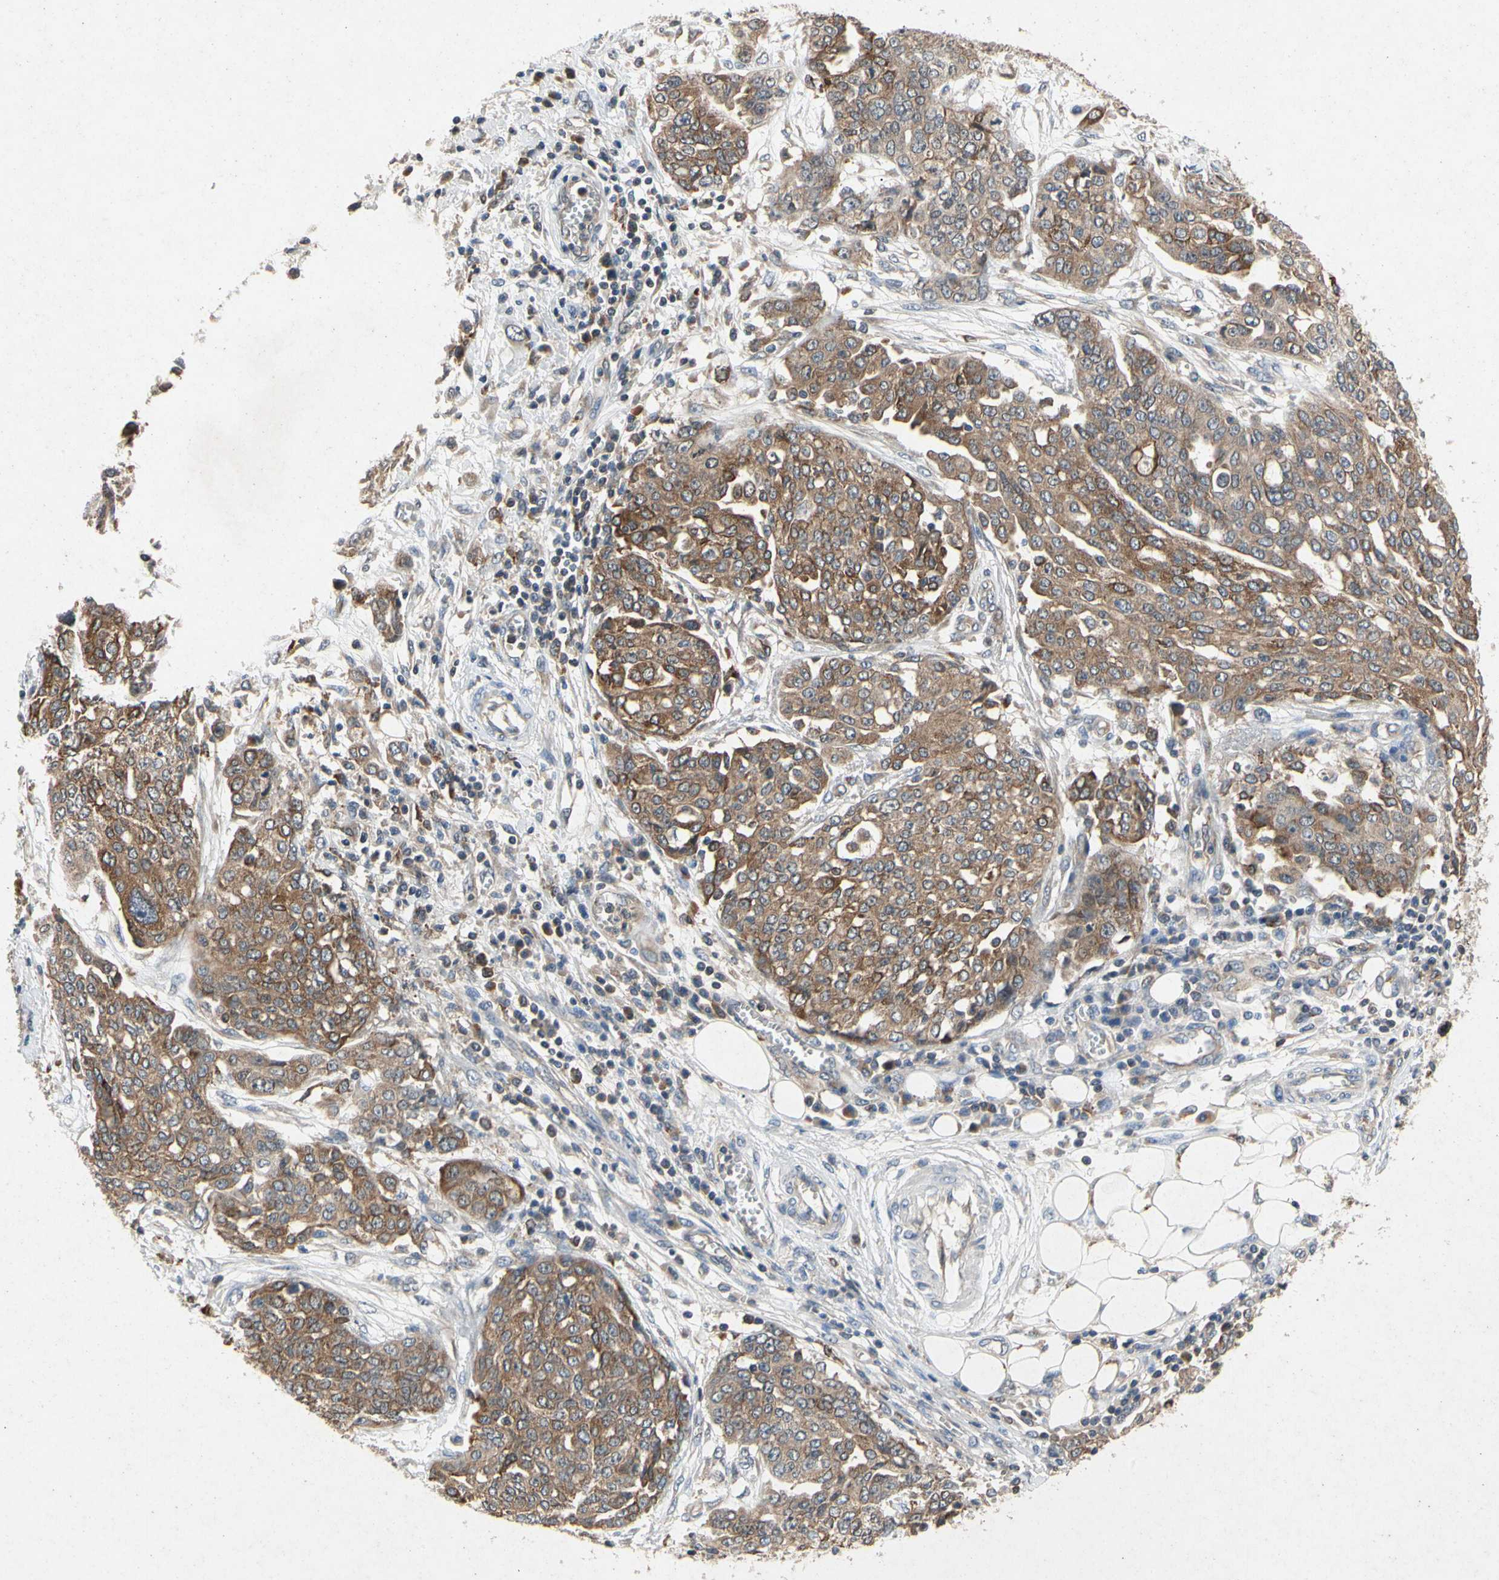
{"staining": {"intensity": "moderate", "quantity": ">75%", "location": "cytoplasmic/membranous"}, "tissue": "ovarian cancer", "cell_type": "Tumor cells", "image_type": "cancer", "snomed": [{"axis": "morphology", "description": "Cystadenocarcinoma, serous, NOS"}, {"axis": "topography", "description": "Soft tissue"}, {"axis": "topography", "description": "Ovary"}], "caption": "Protein expression analysis of ovarian cancer reveals moderate cytoplasmic/membranous expression in approximately >75% of tumor cells.", "gene": "RPS6KA1", "patient": {"sex": "female", "age": 57}}